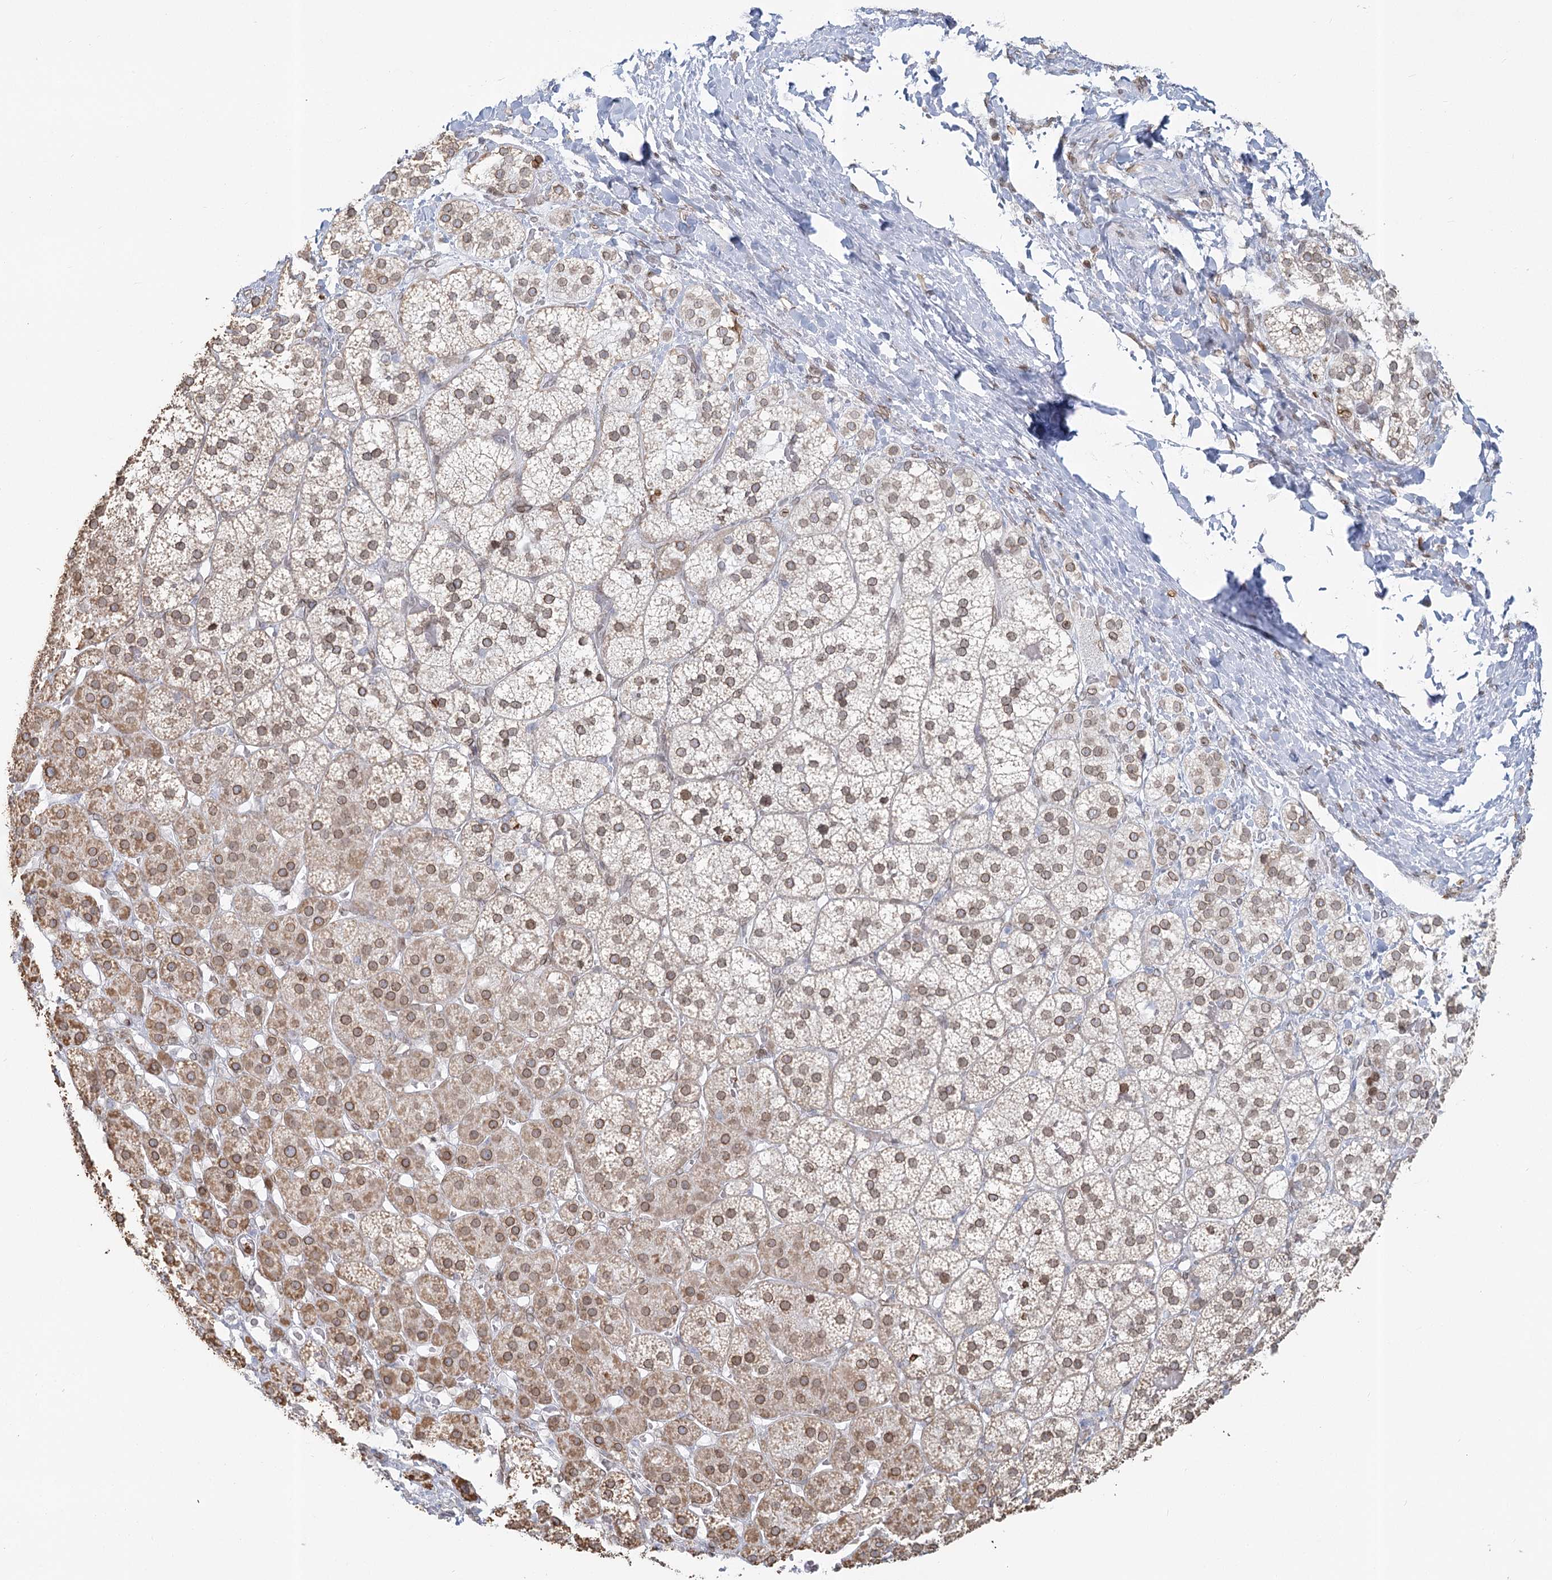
{"staining": {"intensity": "moderate", "quantity": ">75%", "location": "cytoplasmic/membranous,nuclear"}, "tissue": "adrenal gland", "cell_type": "Glandular cells", "image_type": "normal", "snomed": [{"axis": "morphology", "description": "Normal tissue, NOS"}, {"axis": "topography", "description": "Adrenal gland"}], "caption": "High-power microscopy captured an immunohistochemistry histopathology image of benign adrenal gland, revealing moderate cytoplasmic/membranous,nuclear expression in approximately >75% of glandular cells. (brown staining indicates protein expression, while blue staining denotes nuclei).", "gene": "VWA5A", "patient": {"sex": "female", "age": 44}}